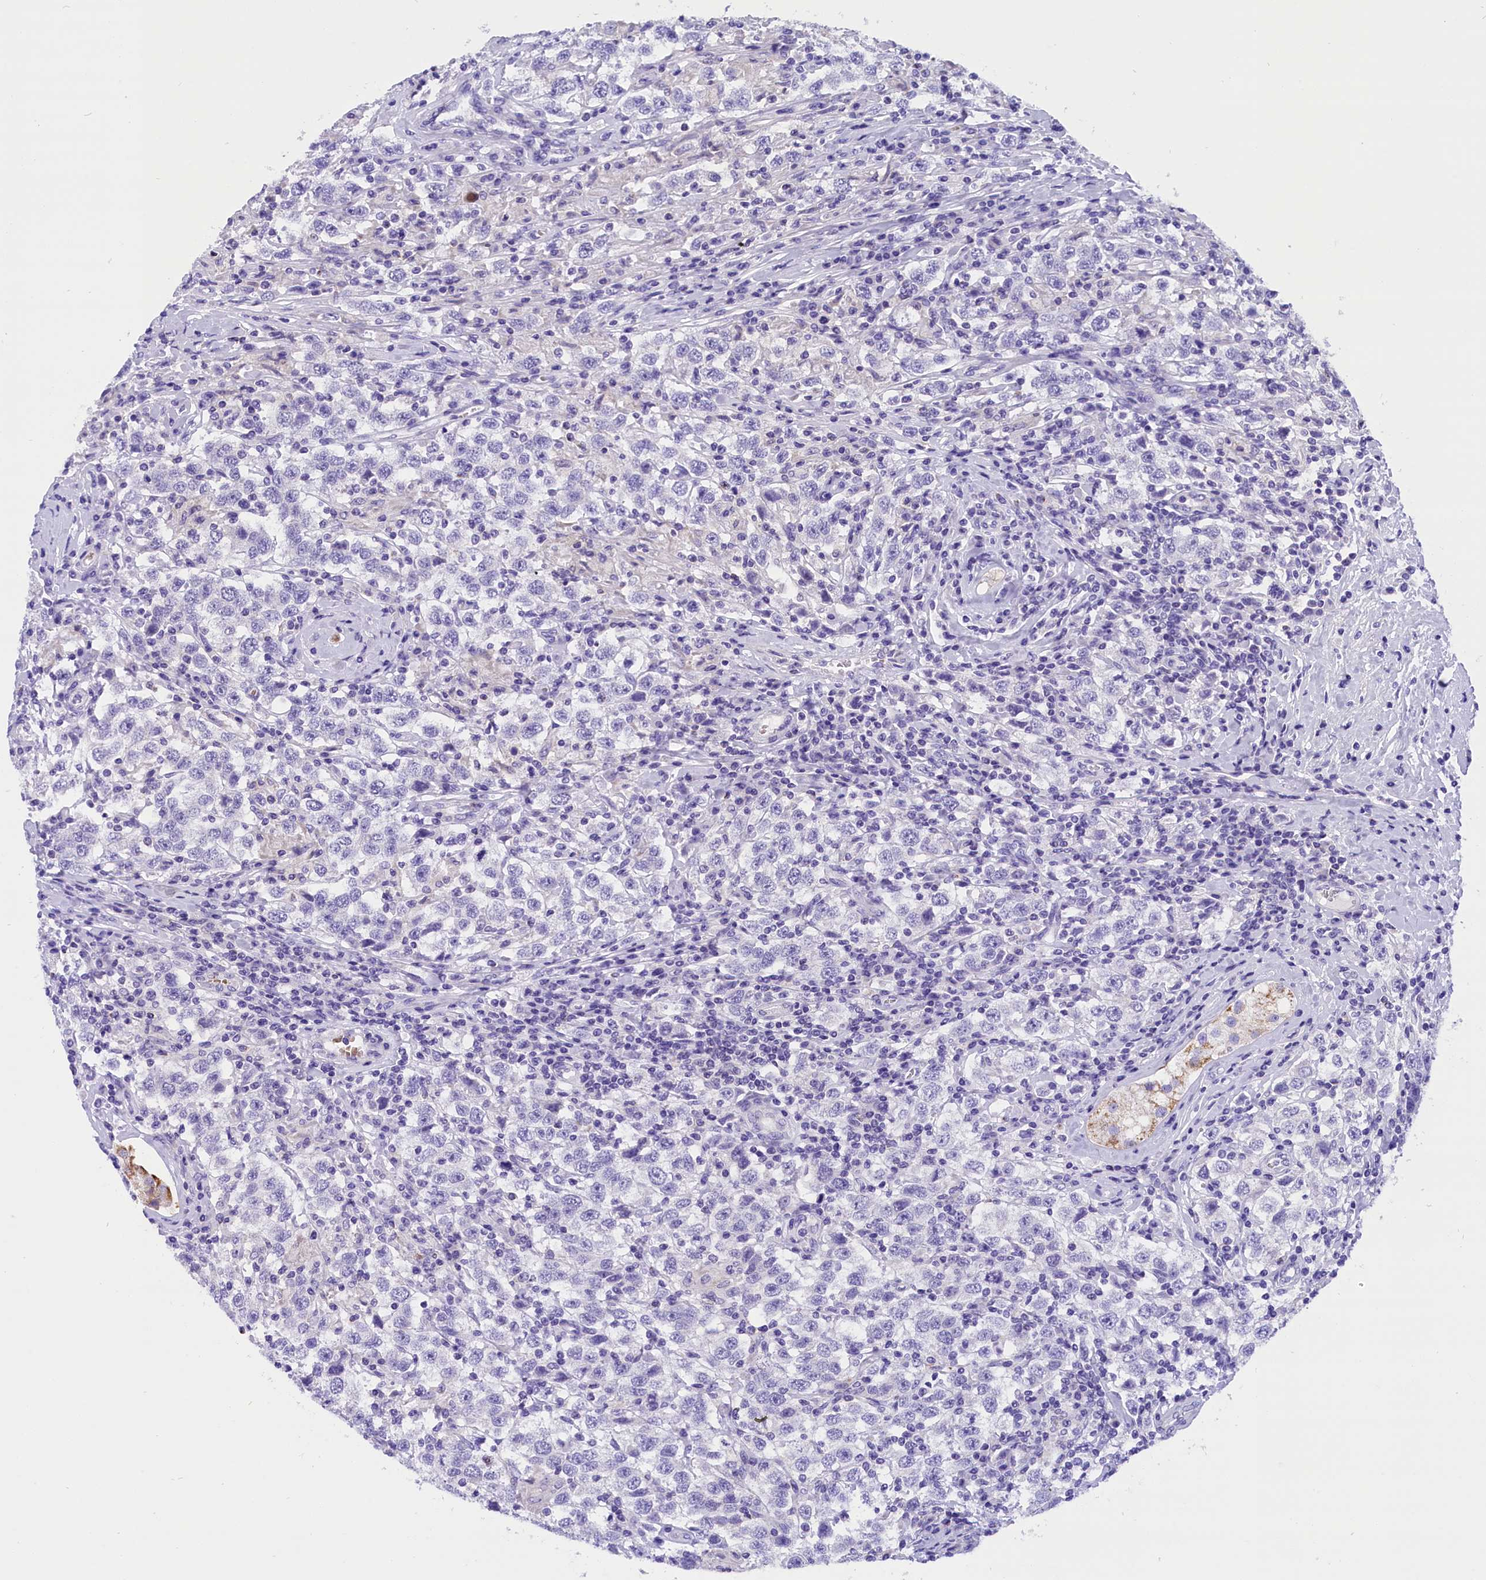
{"staining": {"intensity": "negative", "quantity": "none", "location": "none"}, "tissue": "testis cancer", "cell_type": "Tumor cells", "image_type": "cancer", "snomed": [{"axis": "morphology", "description": "Seminoma, NOS"}, {"axis": "topography", "description": "Testis"}], "caption": "Tumor cells are negative for protein expression in human testis seminoma.", "gene": "ABAT", "patient": {"sex": "male", "age": 41}}